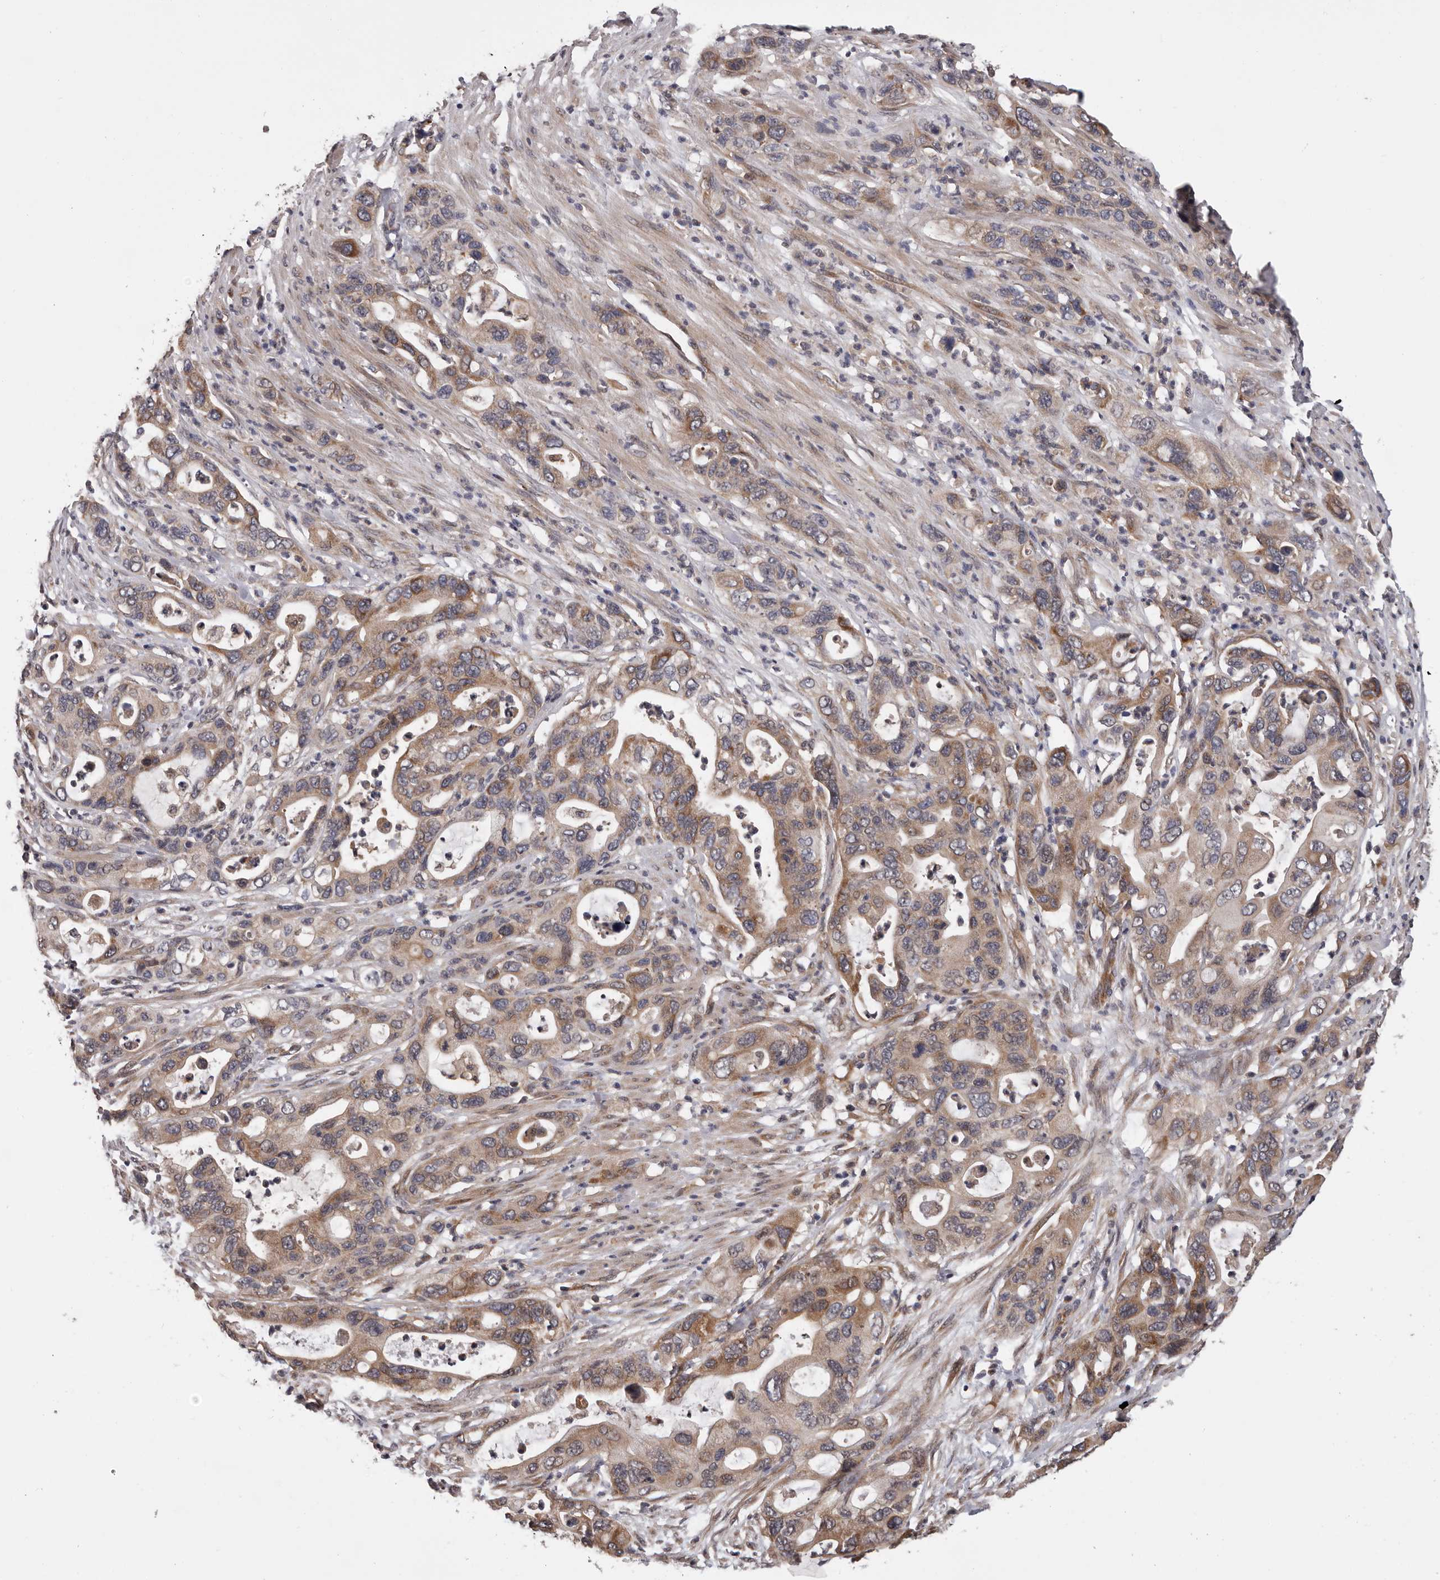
{"staining": {"intensity": "moderate", "quantity": ">75%", "location": "cytoplasmic/membranous"}, "tissue": "pancreatic cancer", "cell_type": "Tumor cells", "image_type": "cancer", "snomed": [{"axis": "morphology", "description": "Adenocarcinoma, NOS"}, {"axis": "topography", "description": "Pancreas"}], "caption": "A photomicrograph of pancreatic adenocarcinoma stained for a protein demonstrates moderate cytoplasmic/membranous brown staining in tumor cells.", "gene": "VPS37A", "patient": {"sex": "female", "age": 71}}